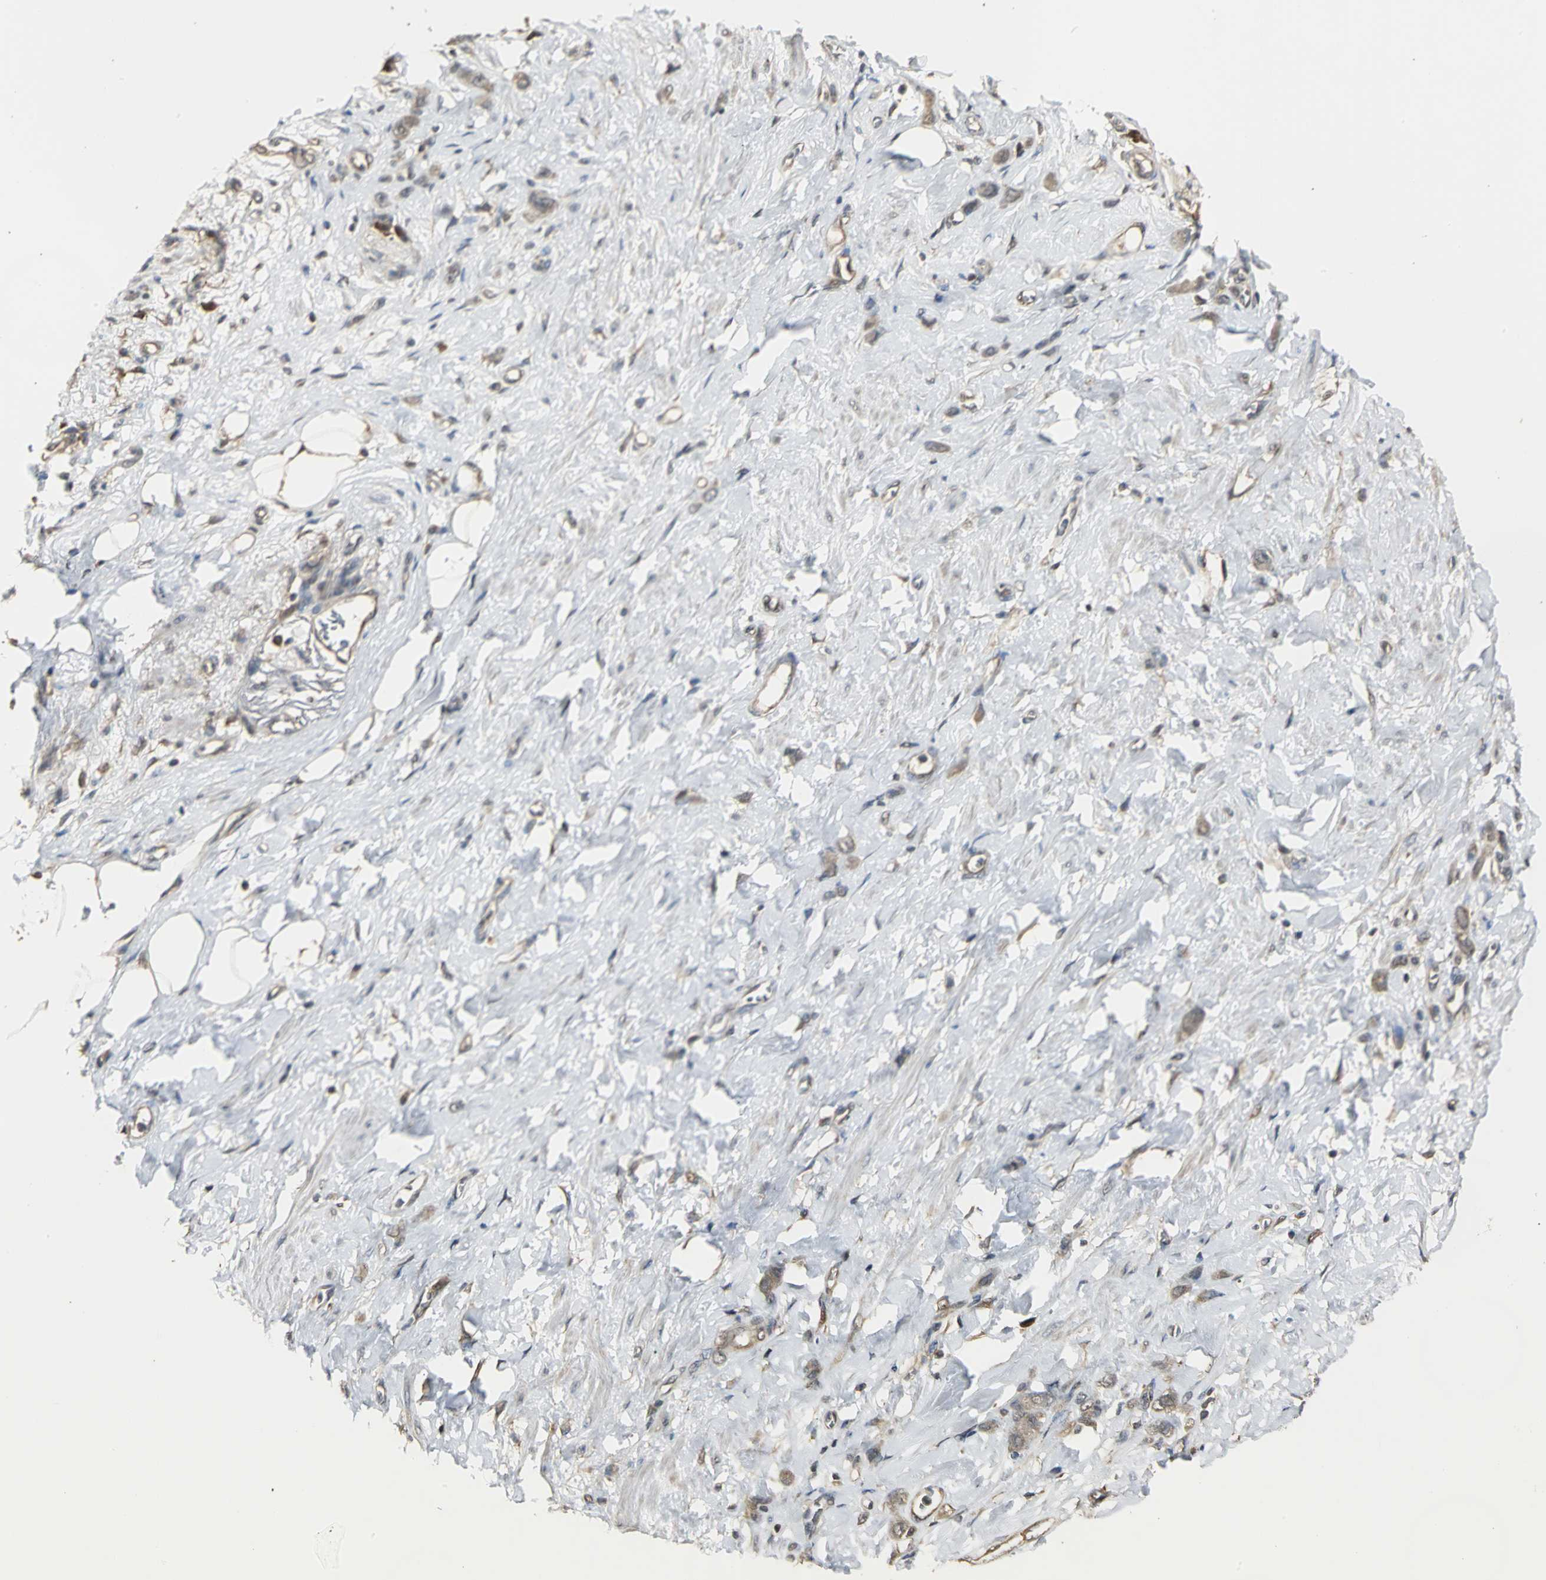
{"staining": {"intensity": "moderate", "quantity": ">75%", "location": "cytoplasmic/membranous"}, "tissue": "stomach cancer", "cell_type": "Tumor cells", "image_type": "cancer", "snomed": [{"axis": "morphology", "description": "Adenocarcinoma, NOS"}, {"axis": "topography", "description": "Stomach"}], "caption": "Immunohistochemistry image of stomach adenocarcinoma stained for a protein (brown), which exhibits medium levels of moderate cytoplasmic/membranous positivity in approximately >75% of tumor cells.", "gene": "PARK7", "patient": {"sex": "male", "age": 82}}